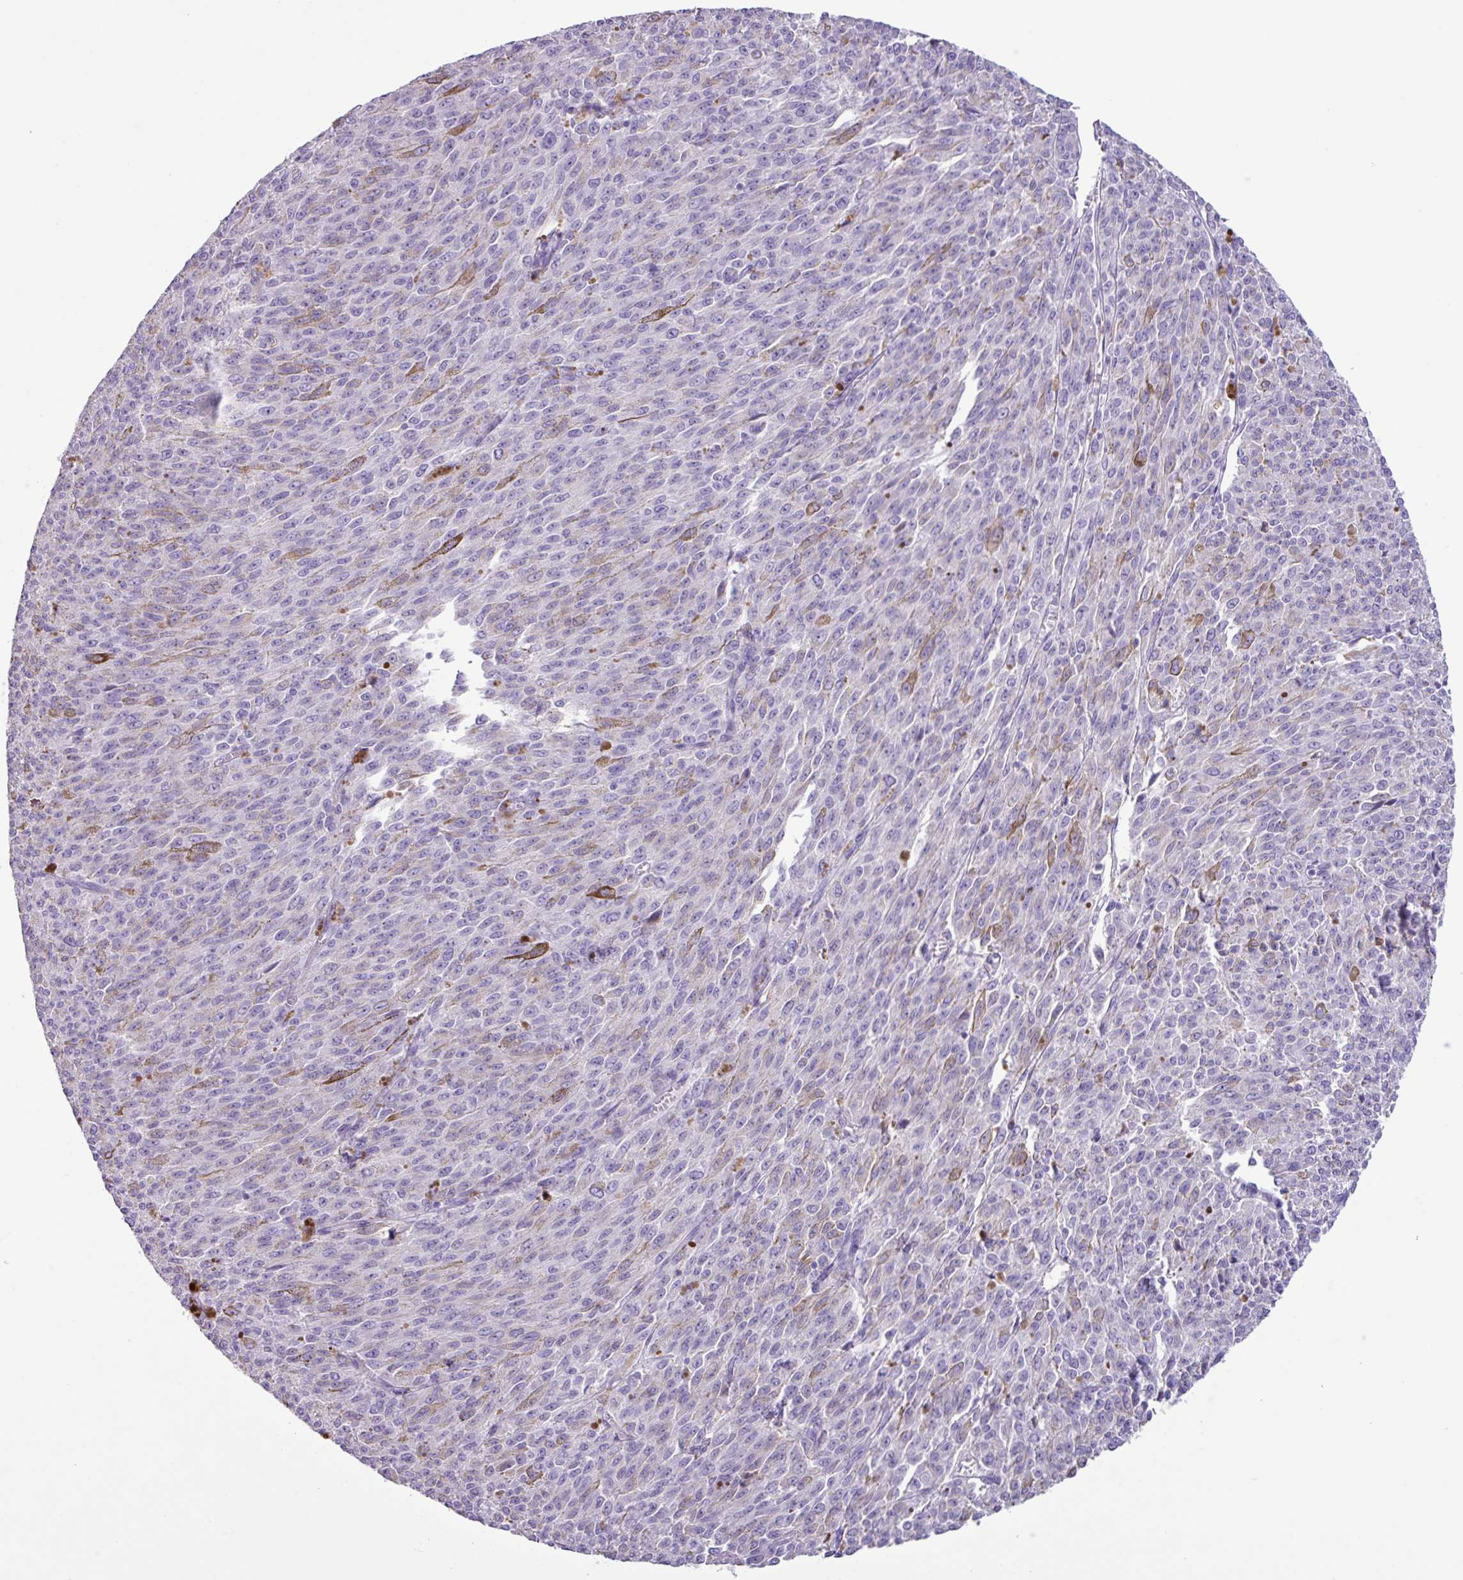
{"staining": {"intensity": "negative", "quantity": "none", "location": "none"}, "tissue": "melanoma", "cell_type": "Tumor cells", "image_type": "cancer", "snomed": [{"axis": "morphology", "description": "Malignant melanoma, NOS"}, {"axis": "topography", "description": "Skin"}], "caption": "Image shows no significant protein expression in tumor cells of malignant melanoma.", "gene": "CYSTM1", "patient": {"sex": "female", "age": 52}}